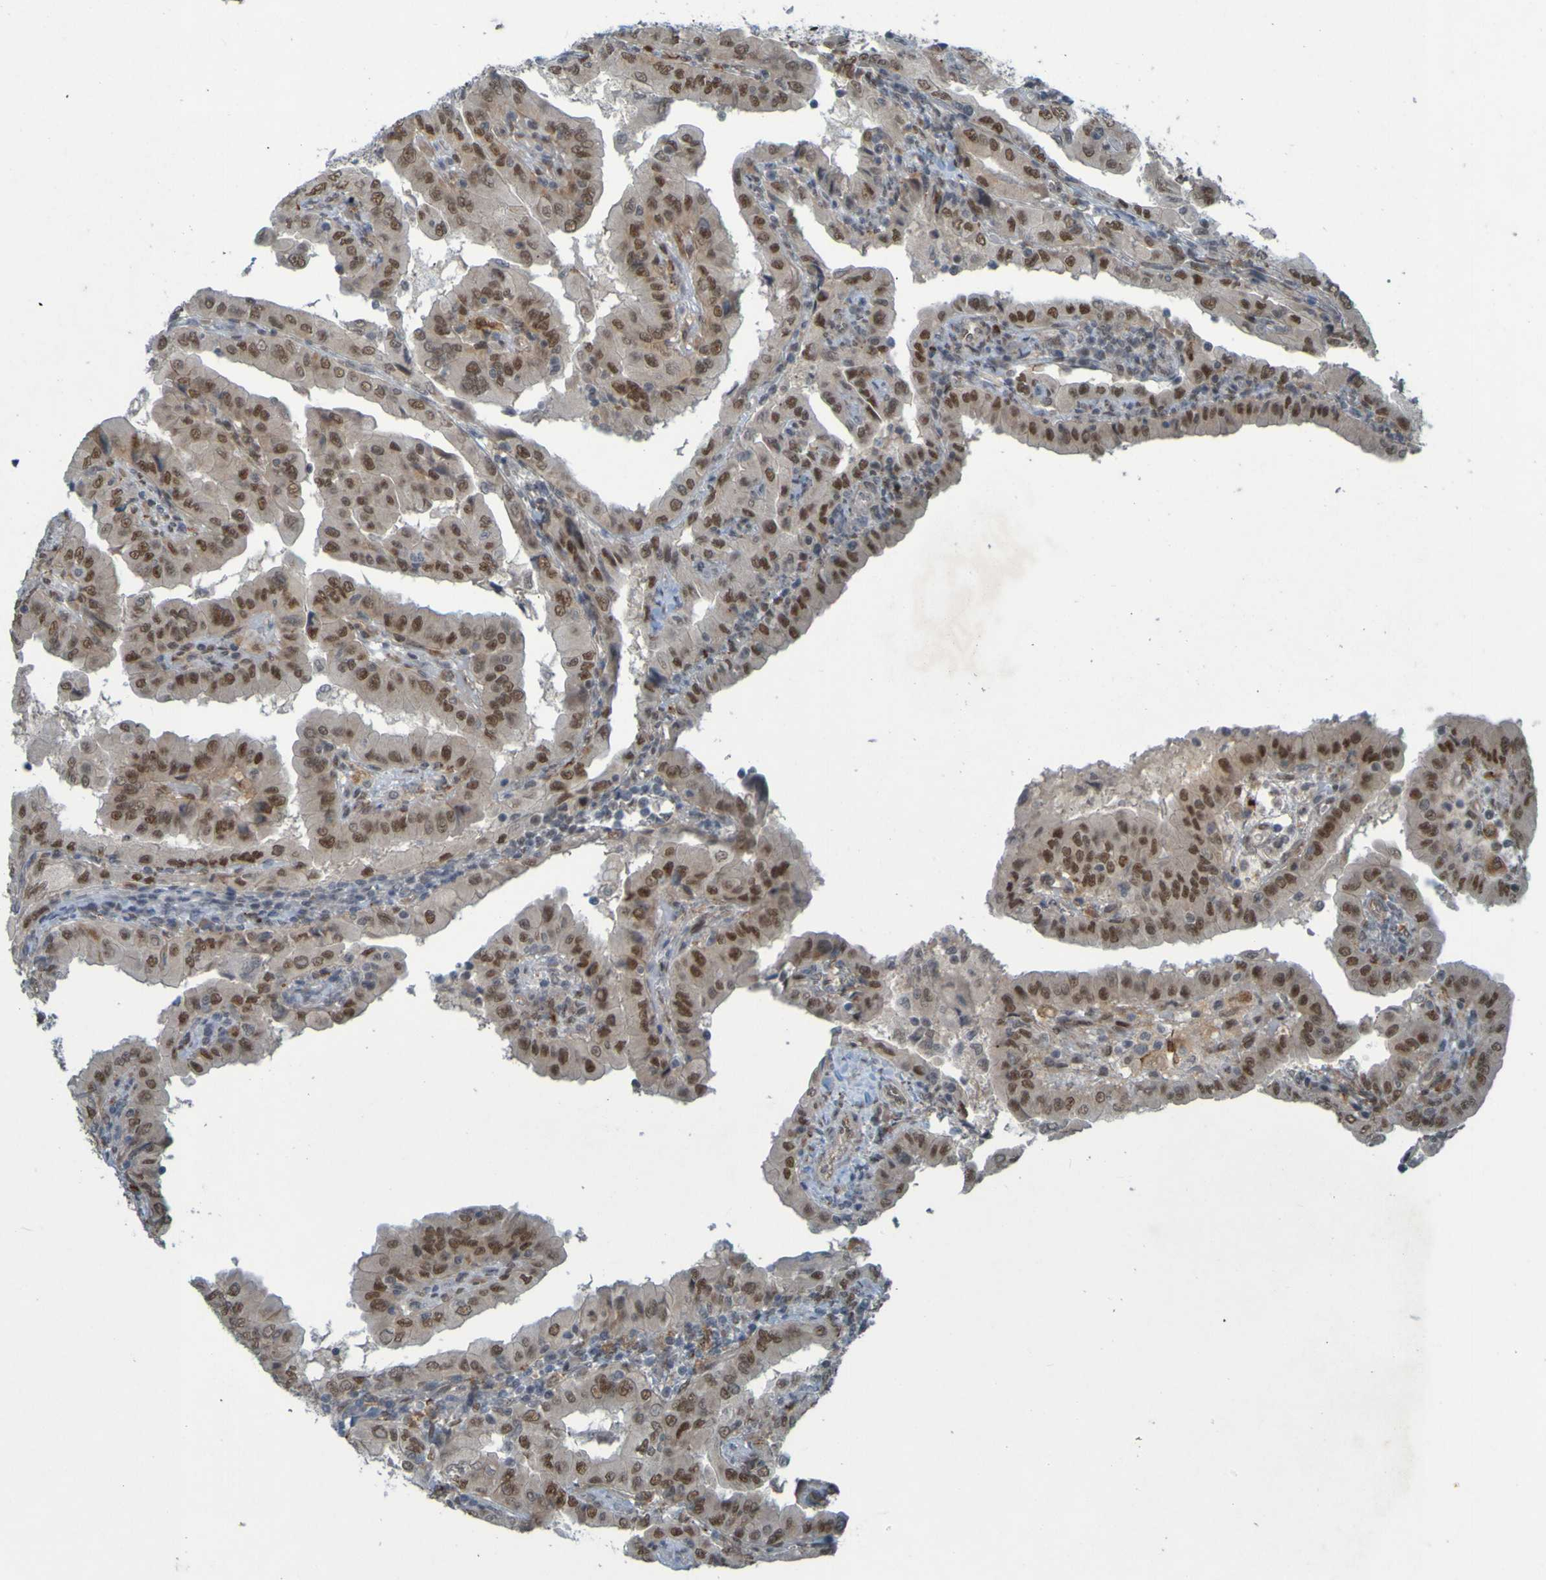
{"staining": {"intensity": "moderate", "quantity": ">75%", "location": "nuclear"}, "tissue": "thyroid cancer", "cell_type": "Tumor cells", "image_type": "cancer", "snomed": [{"axis": "morphology", "description": "Papillary adenocarcinoma, NOS"}, {"axis": "topography", "description": "Thyroid gland"}], "caption": "Approximately >75% of tumor cells in human thyroid papillary adenocarcinoma demonstrate moderate nuclear protein expression as visualized by brown immunohistochemical staining.", "gene": "MCPH1", "patient": {"sex": "male", "age": 33}}